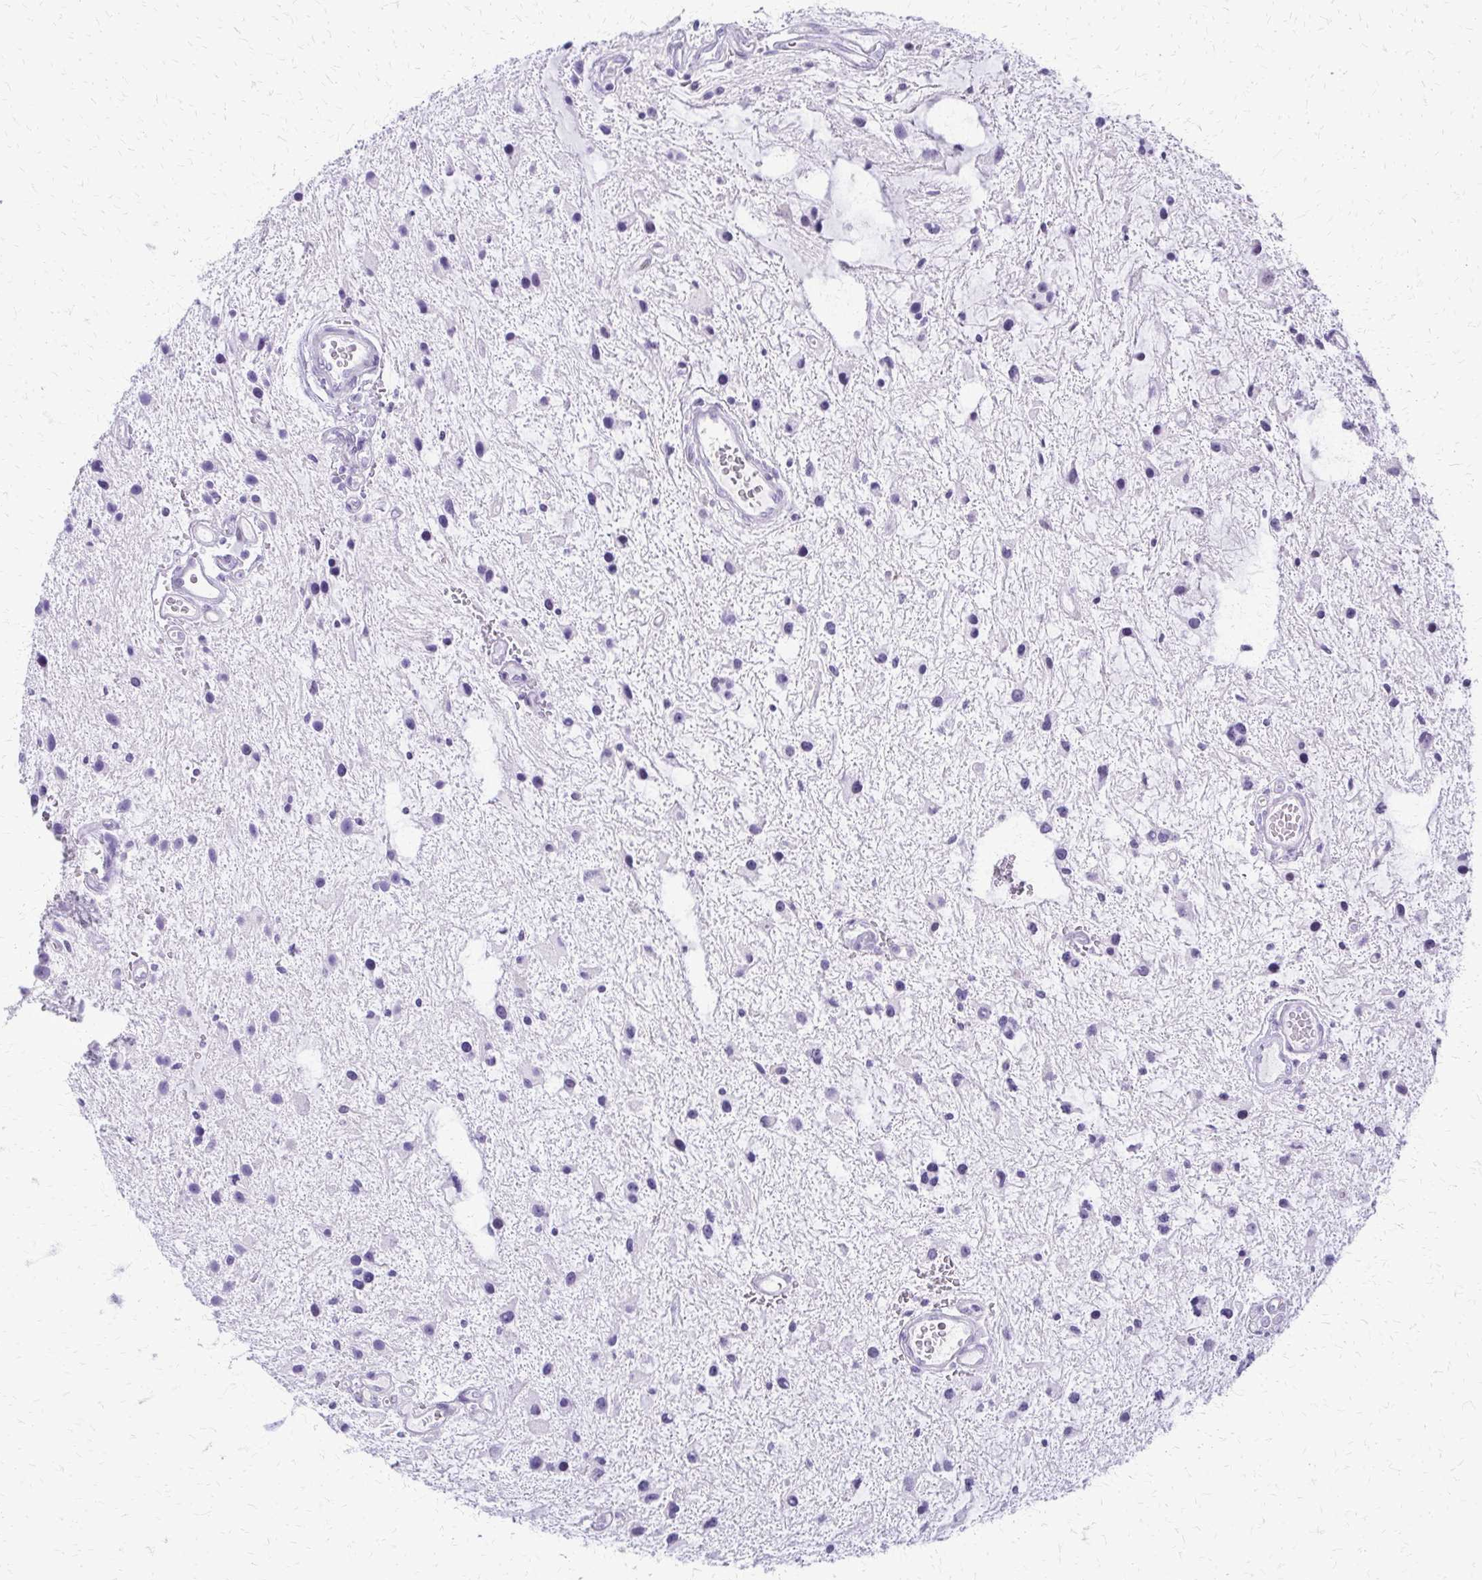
{"staining": {"intensity": "negative", "quantity": "none", "location": "none"}, "tissue": "glioma", "cell_type": "Tumor cells", "image_type": "cancer", "snomed": [{"axis": "morphology", "description": "Glioma, malignant, Low grade"}, {"axis": "topography", "description": "Cerebellum"}], "caption": "This is a photomicrograph of immunohistochemistry staining of malignant low-grade glioma, which shows no expression in tumor cells. (Brightfield microscopy of DAB (3,3'-diaminobenzidine) immunohistochemistry at high magnification).", "gene": "FAM162B", "patient": {"sex": "female", "age": 14}}